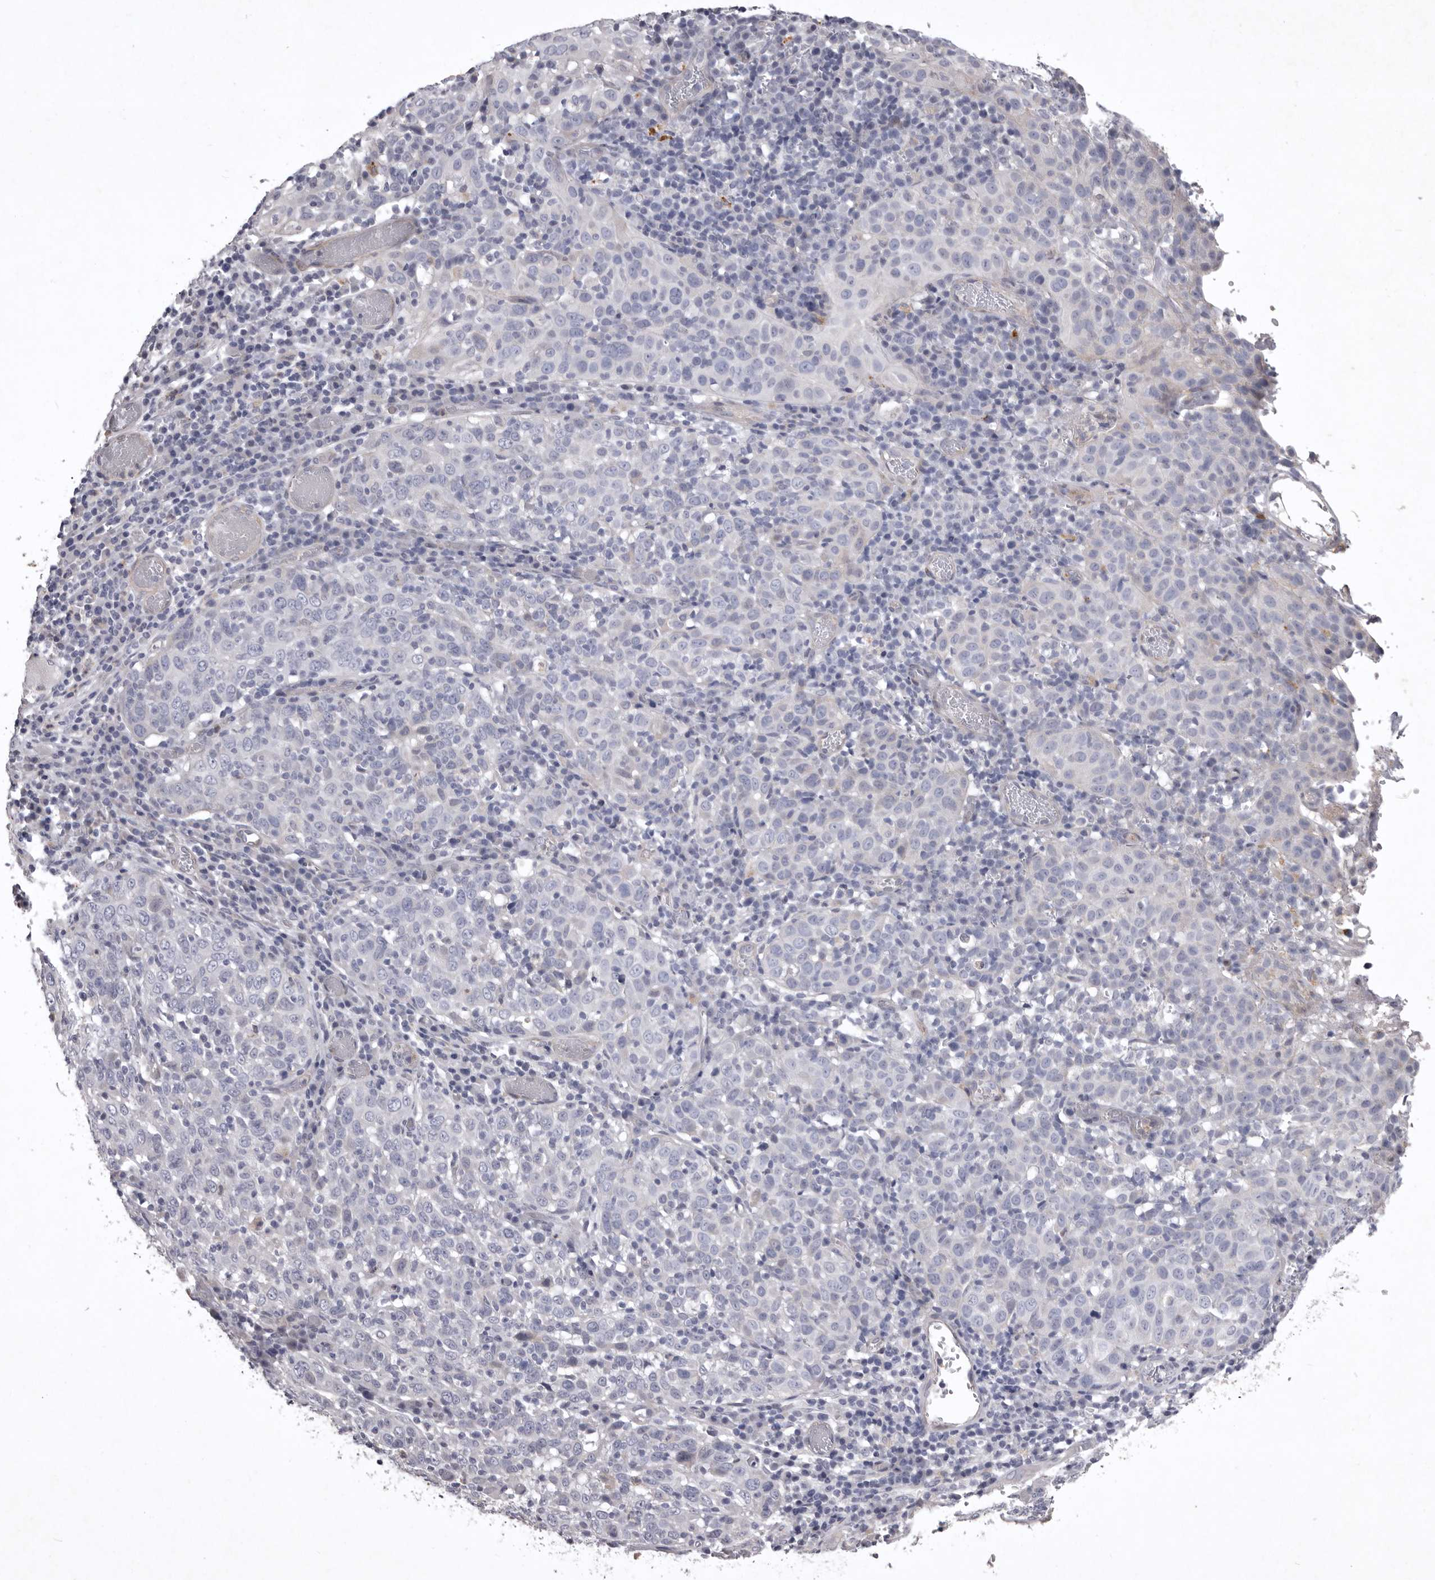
{"staining": {"intensity": "negative", "quantity": "none", "location": "none"}, "tissue": "cervical cancer", "cell_type": "Tumor cells", "image_type": "cancer", "snomed": [{"axis": "morphology", "description": "Squamous cell carcinoma, NOS"}, {"axis": "topography", "description": "Cervix"}], "caption": "A photomicrograph of human cervical cancer (squamous cell carcinoma) is negative for staining in tumor cells. Nuclei are stained in blue.", "gene": "NKAIN4", "patient": {"sex": "female", "age": 46}}